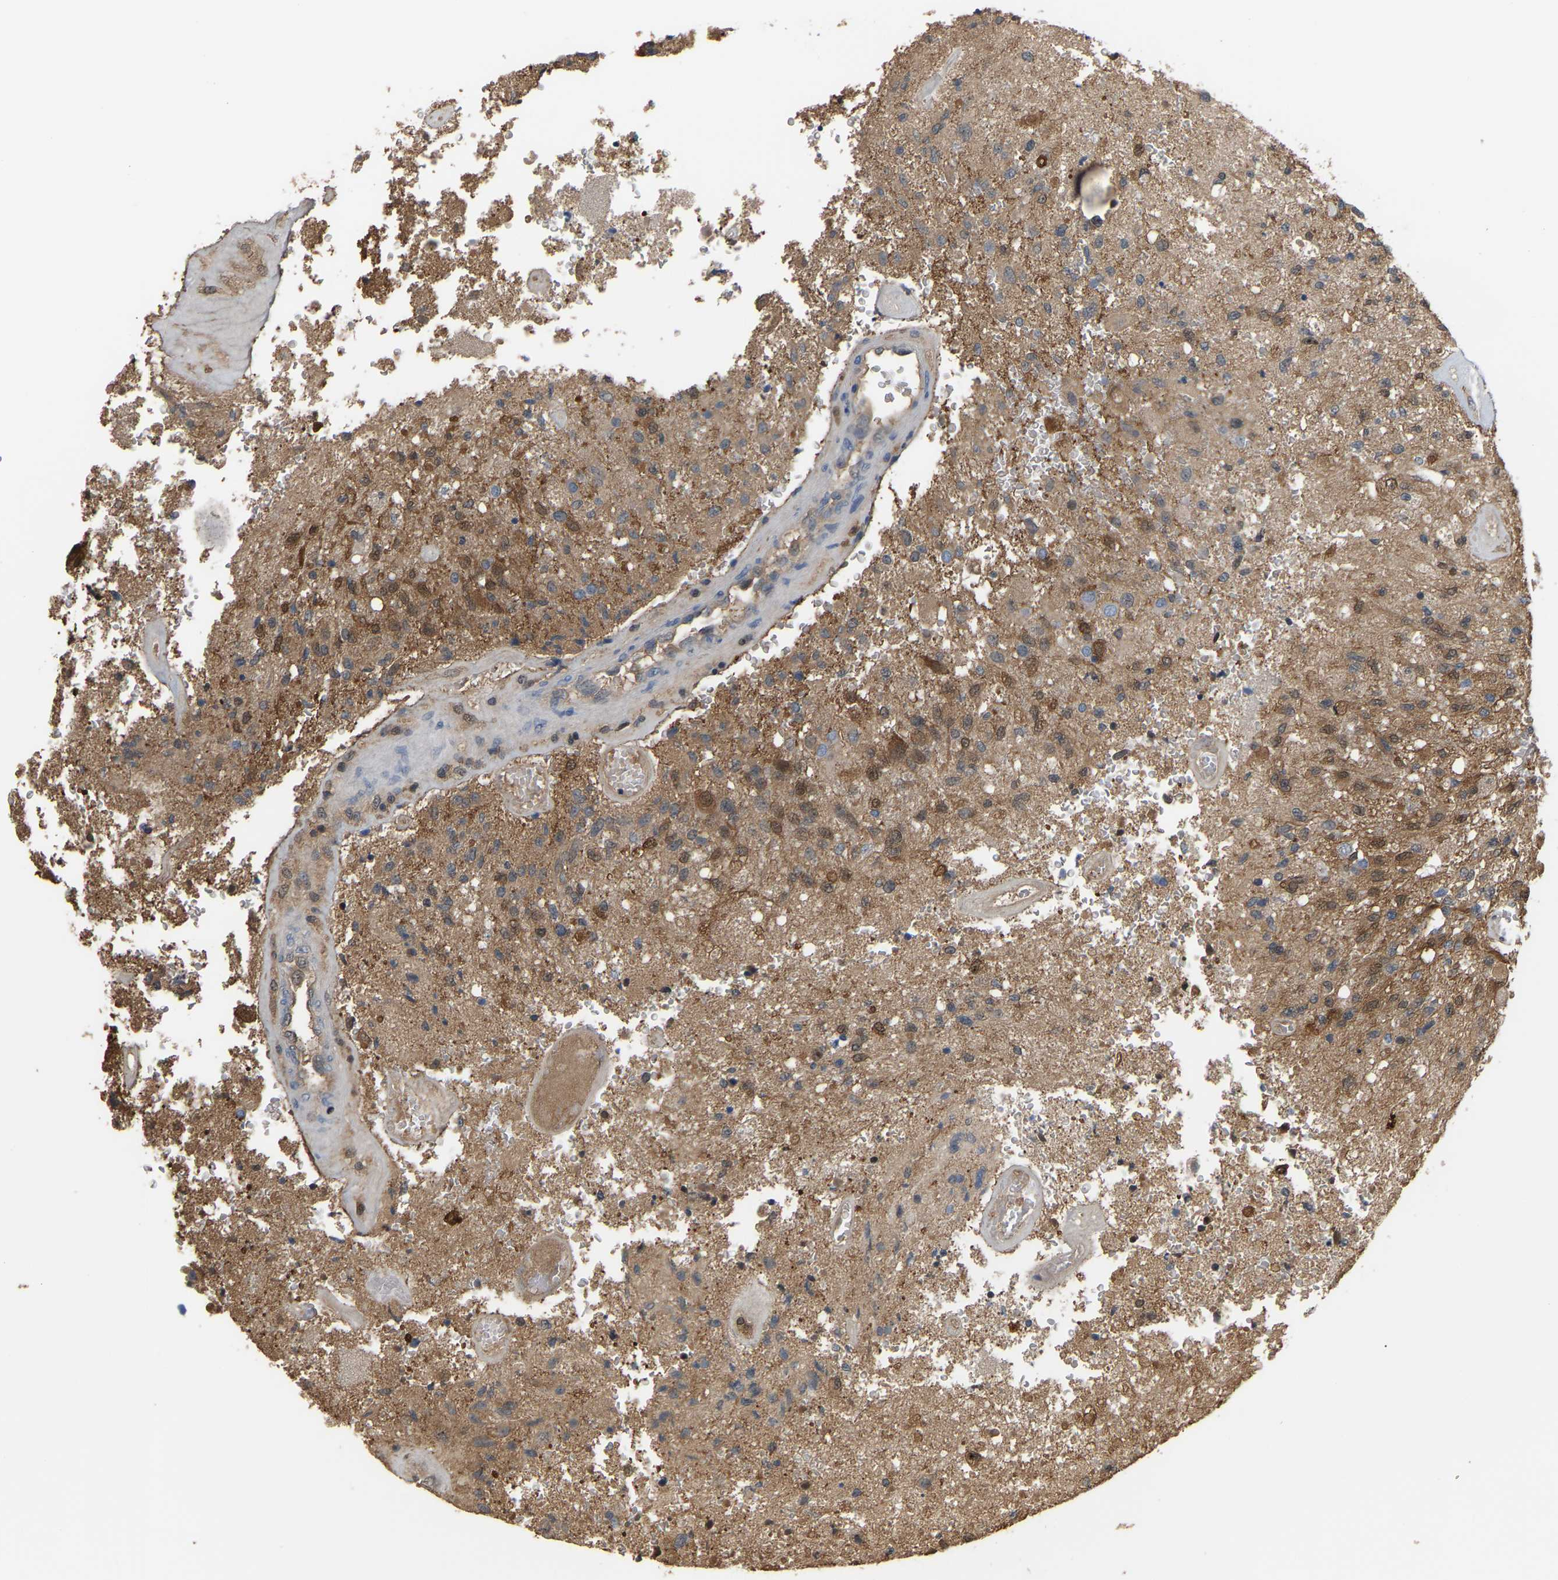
{"staining": {"intensity": "moderate", "quantity": ">75%", "location": "cytoplasmic/membranous,nuclear"}, "tissue": "glioma", "cell_type": "Tumor cells", "image_type": "cancer", "snomed": [{"axis": "morphology", "description": "Normal tissue, NOS"}, {"axis": "morphology", "description": "Glioma, malignant, High grade"}, {"axis": "topography", "description": "Cerebral cortex"}], "caption": "Approximately >75% of tumor cells in malignant high-grade glioma show moderate cytoplasmic/membranous and nuclear protein expression as visualized by brown immunohistochemical staining.", "gene": "MTPN", "patient": {"sex": "male", "age": 77}}